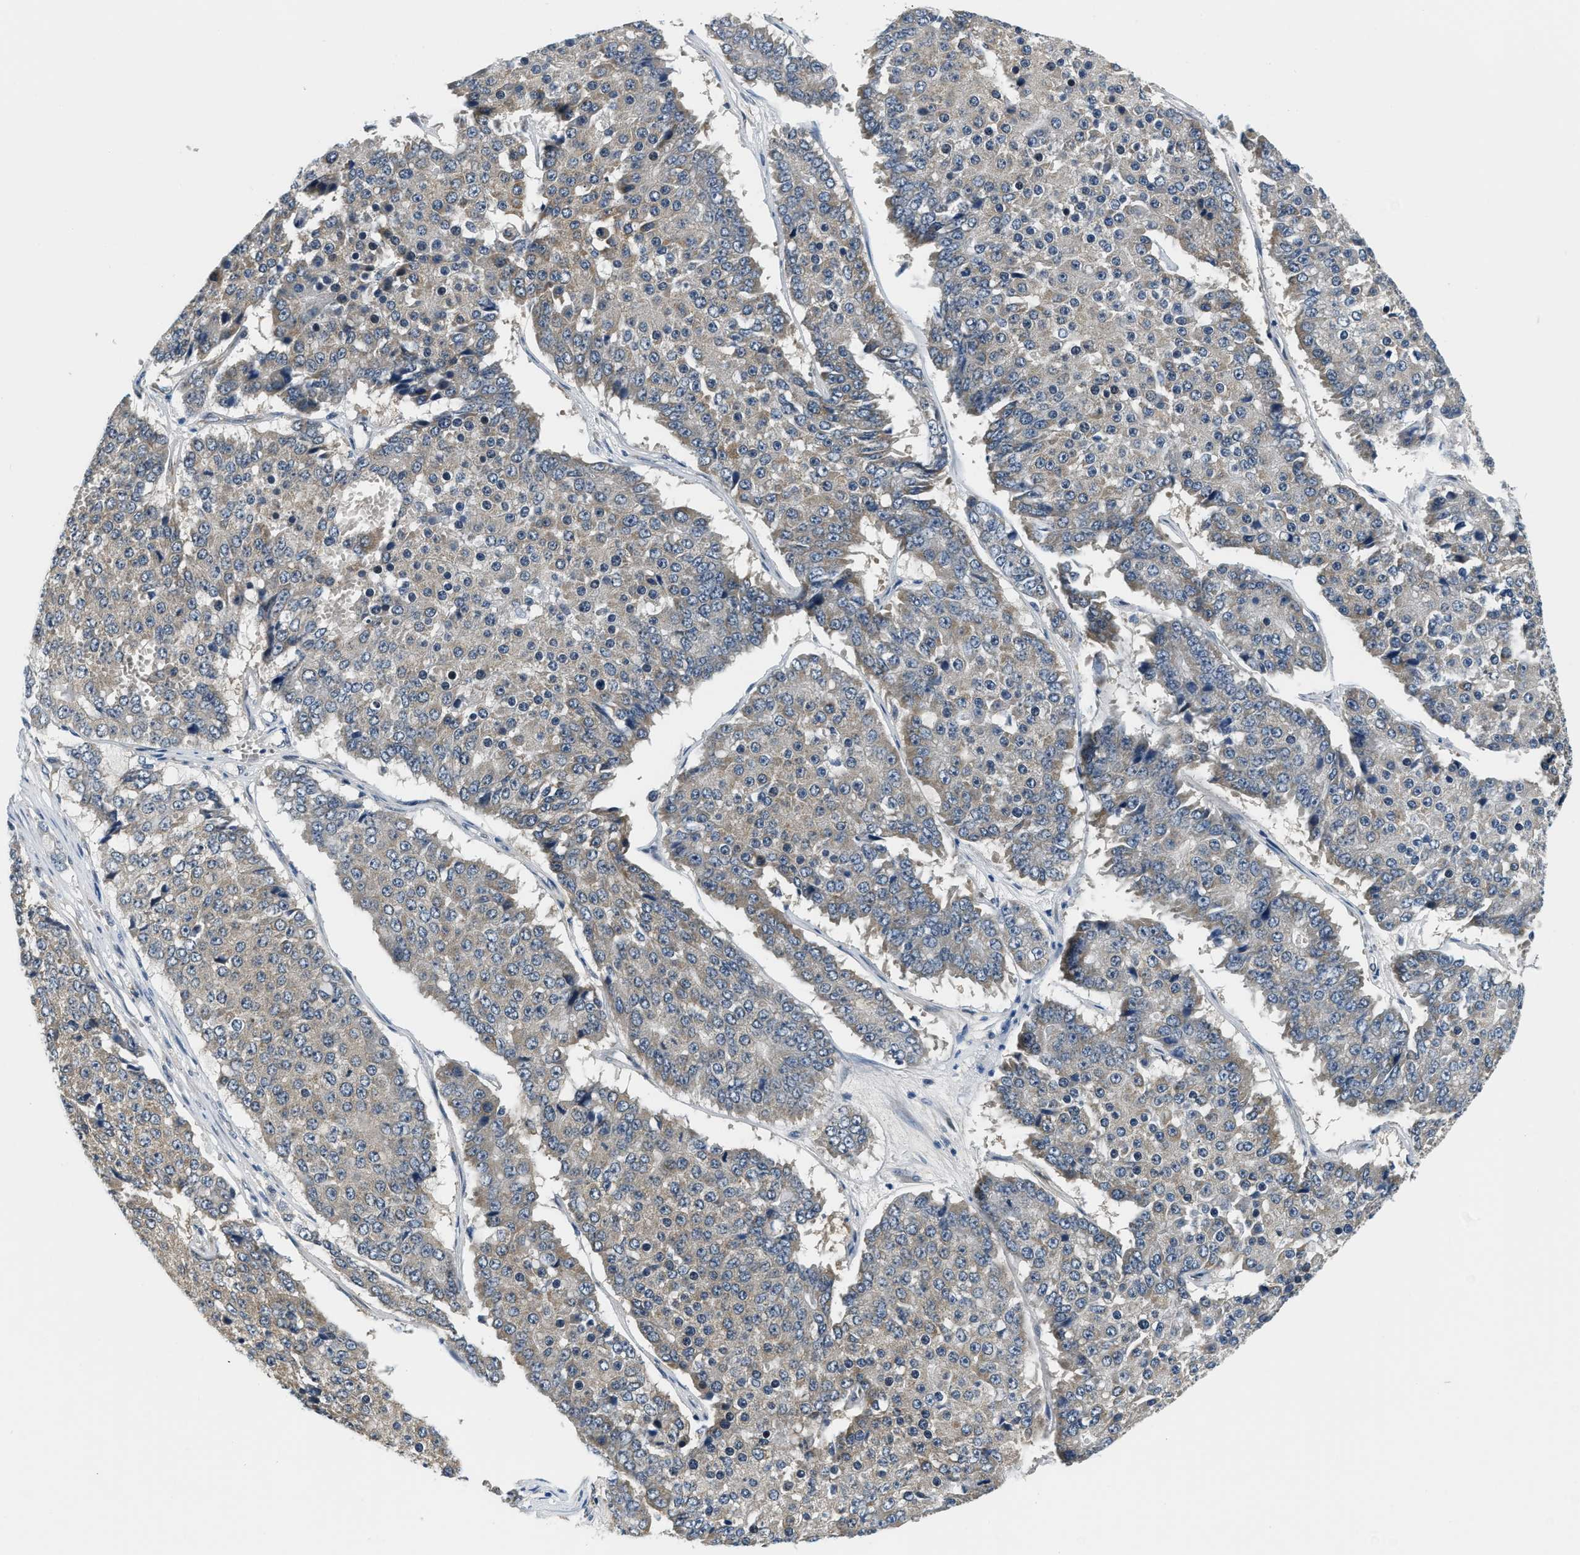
{"staining": {"intensity": "weak", "quantity": "<25%", "location": "cytoplasmic/membranous"}, "tissue": "pancreatic cancer", "cell_type": "Tumor cells", "image_type": "cancer", "snomed": [{"axis": "morphology", "description": "Adenocarcinoma, NOS"}, {"axis": "topography", "description": "Pancreas"}], "caption": "IHC image of adenocarcinoma (pancreatic) stained for a protein (brown), which displays no staining in tumor cells. Brightfield microscopy of IHC stained with DAB (3,3'-diaminobenzidine) (brown) and hematoxylin (blue), captured at high magnification.", "gene": "YAE1", "patient": {"sex": "male", "age": 50}}